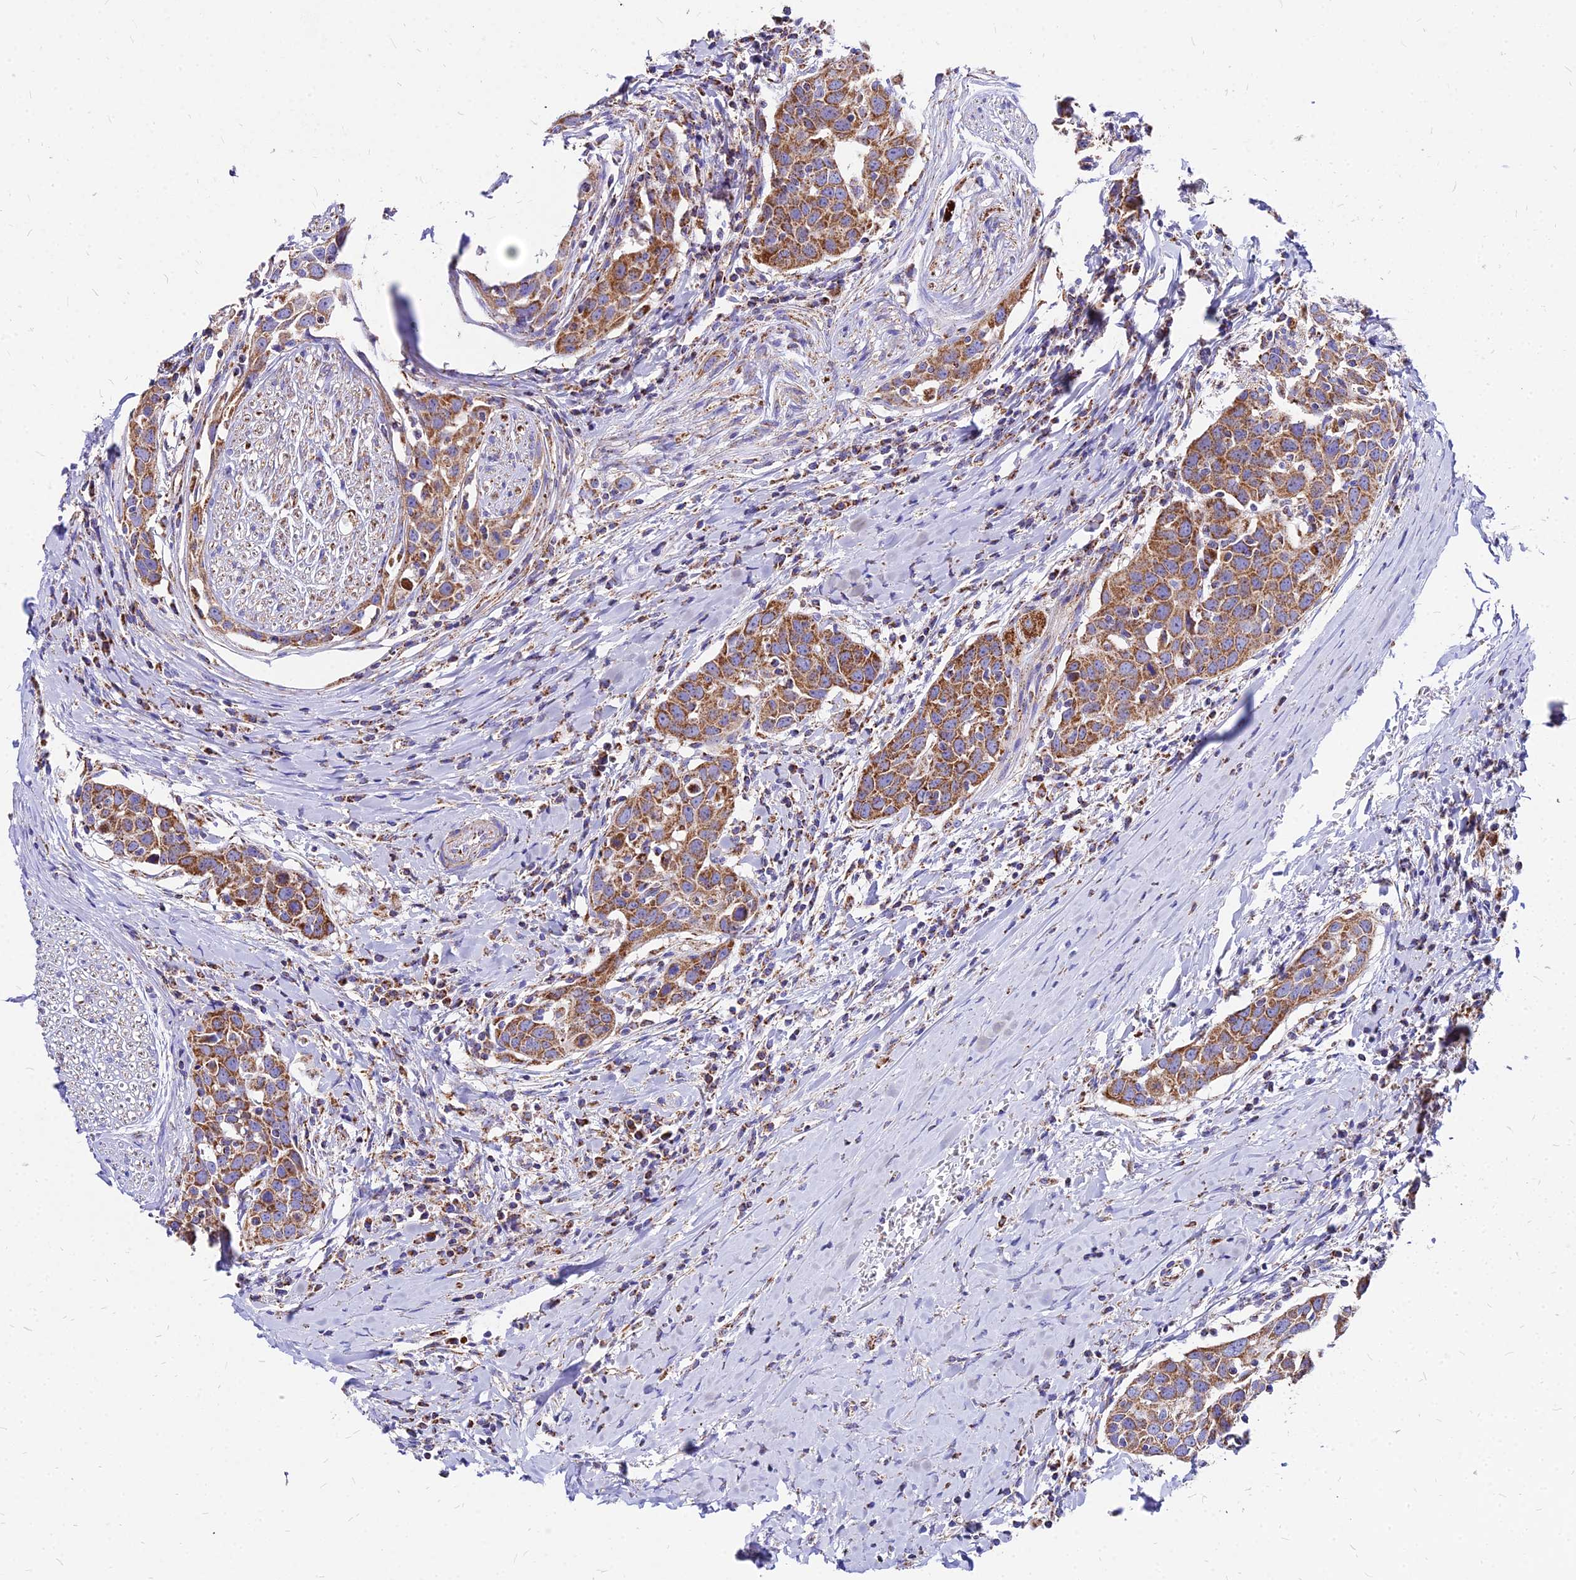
{"staining": {"intensity": "moderate", "quantity": ">75%", "location": "cytoplasmic/membranous"}, "tissue": "head and neck cancer", "cell_type": "Tumor cells", "image_type": "cancer", "snomed": [{"axis": "morphology", "description": "Squamous cell carcinoma, NOS"}, {"axis": "topography", "description": "Oral tissue"}, {"axis": "topography", "description": "Head-Neck"}], "caption": "Protein expression analysis of head and neck squamous cell carcinoma shows moderate cytoplasmic/membranous positivity in approximately >75% of tumor cells.", "gene": "DLD", "patient": {"sex": "female", "age": 50}}